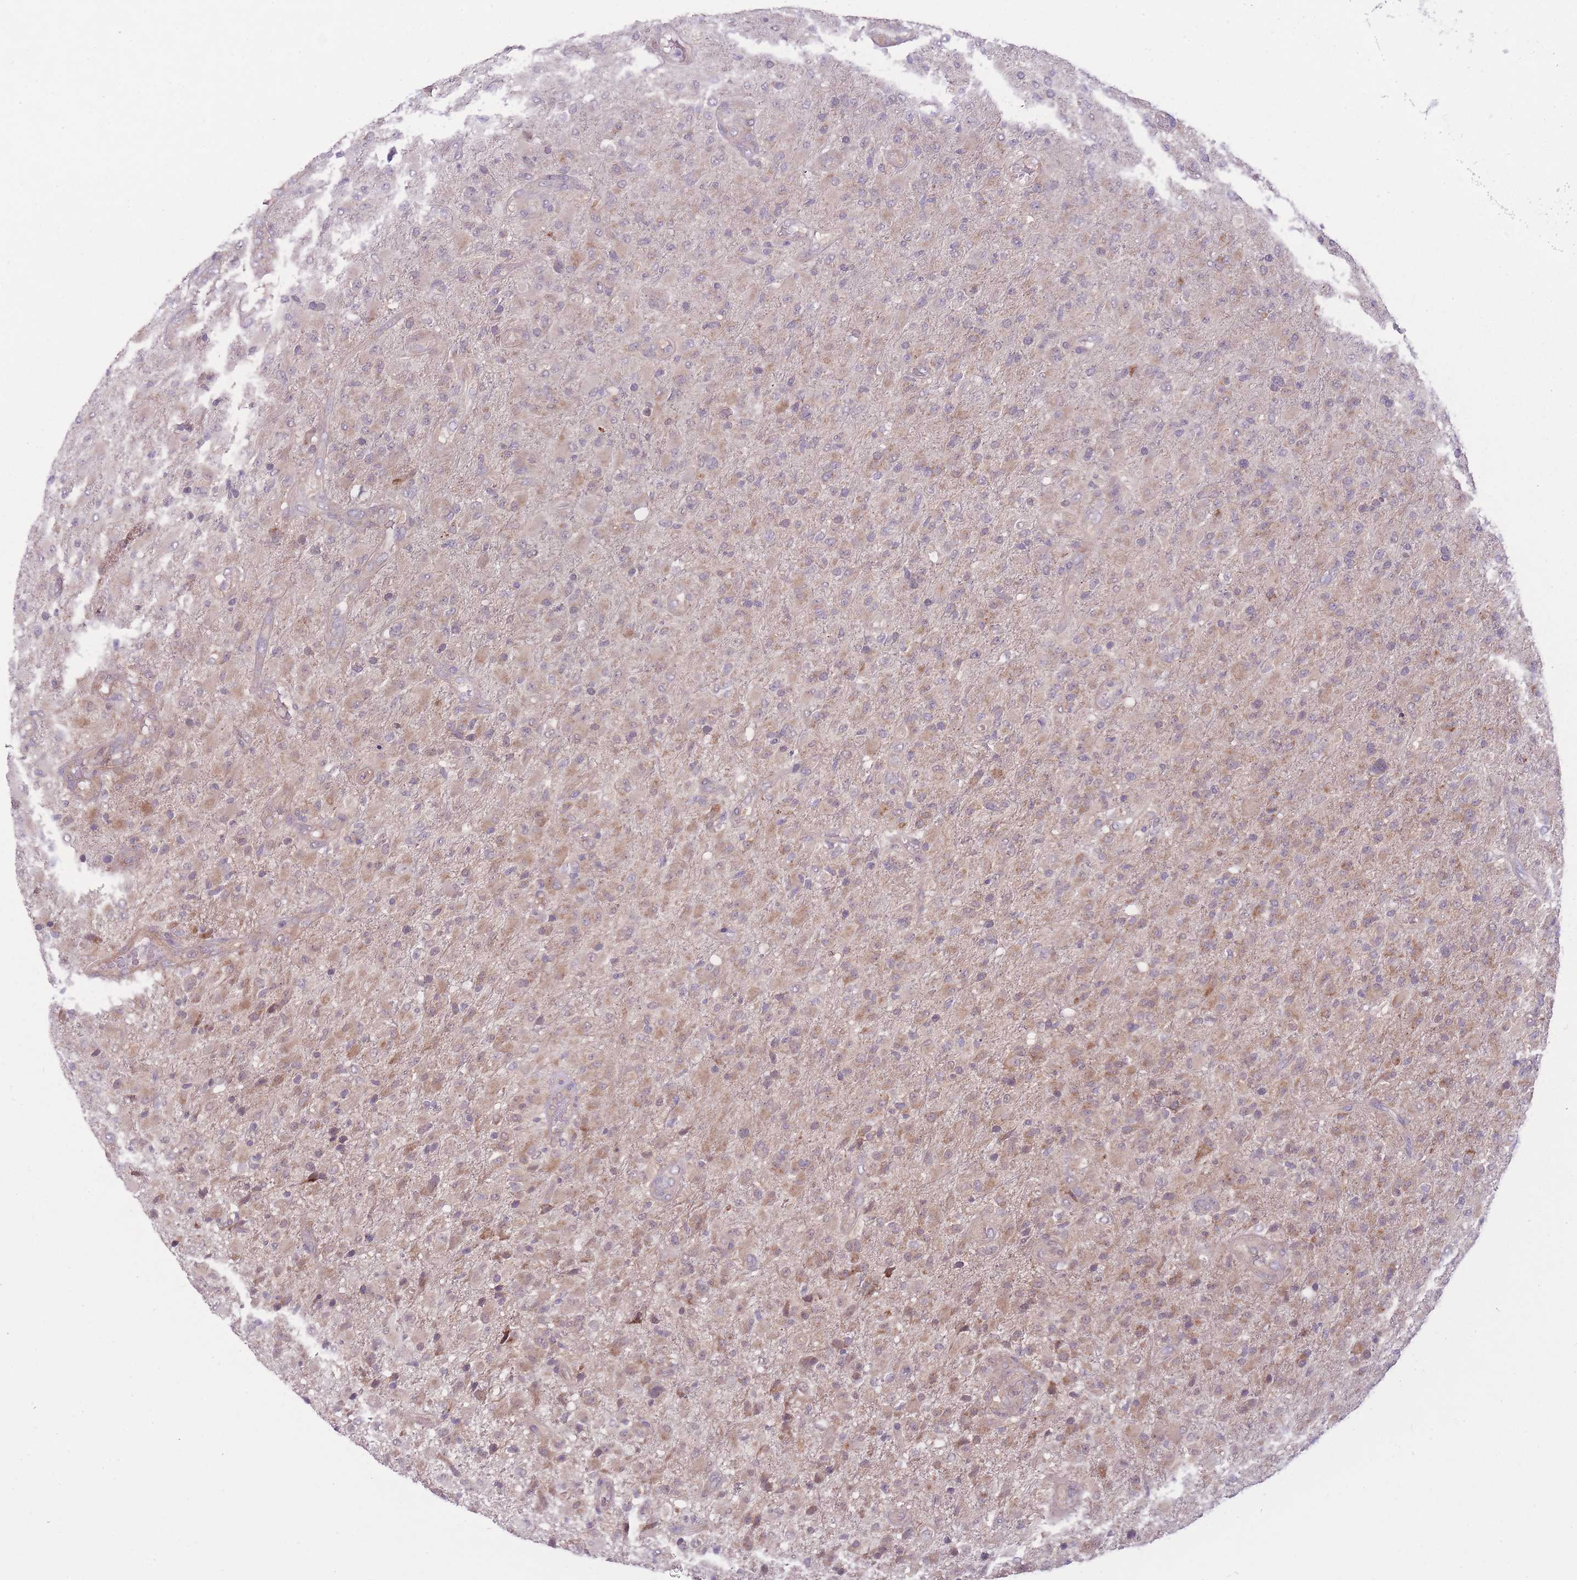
{"staining": {"intensity": "moderate", "quantity": "<25%", "location": "cytoplasmic/membranous"}, "tissue": "glioma", "cell_type": "Tumor cells", "image_type": "cancer", "snomed": [{"axis": "morphology", "description": "Glioma, malignant, Low grade"}, {"axis": "topography", "description": "Brain"}], "caption": "IHC histopathology image of glioma stained for a protein (brown), which reveals low levels of moderate cytoplasmic/membranous positivity in approximately <25% of tumor cells.", "gene": "CCT6B", "patient": {"sex": "male", "age": 65}}